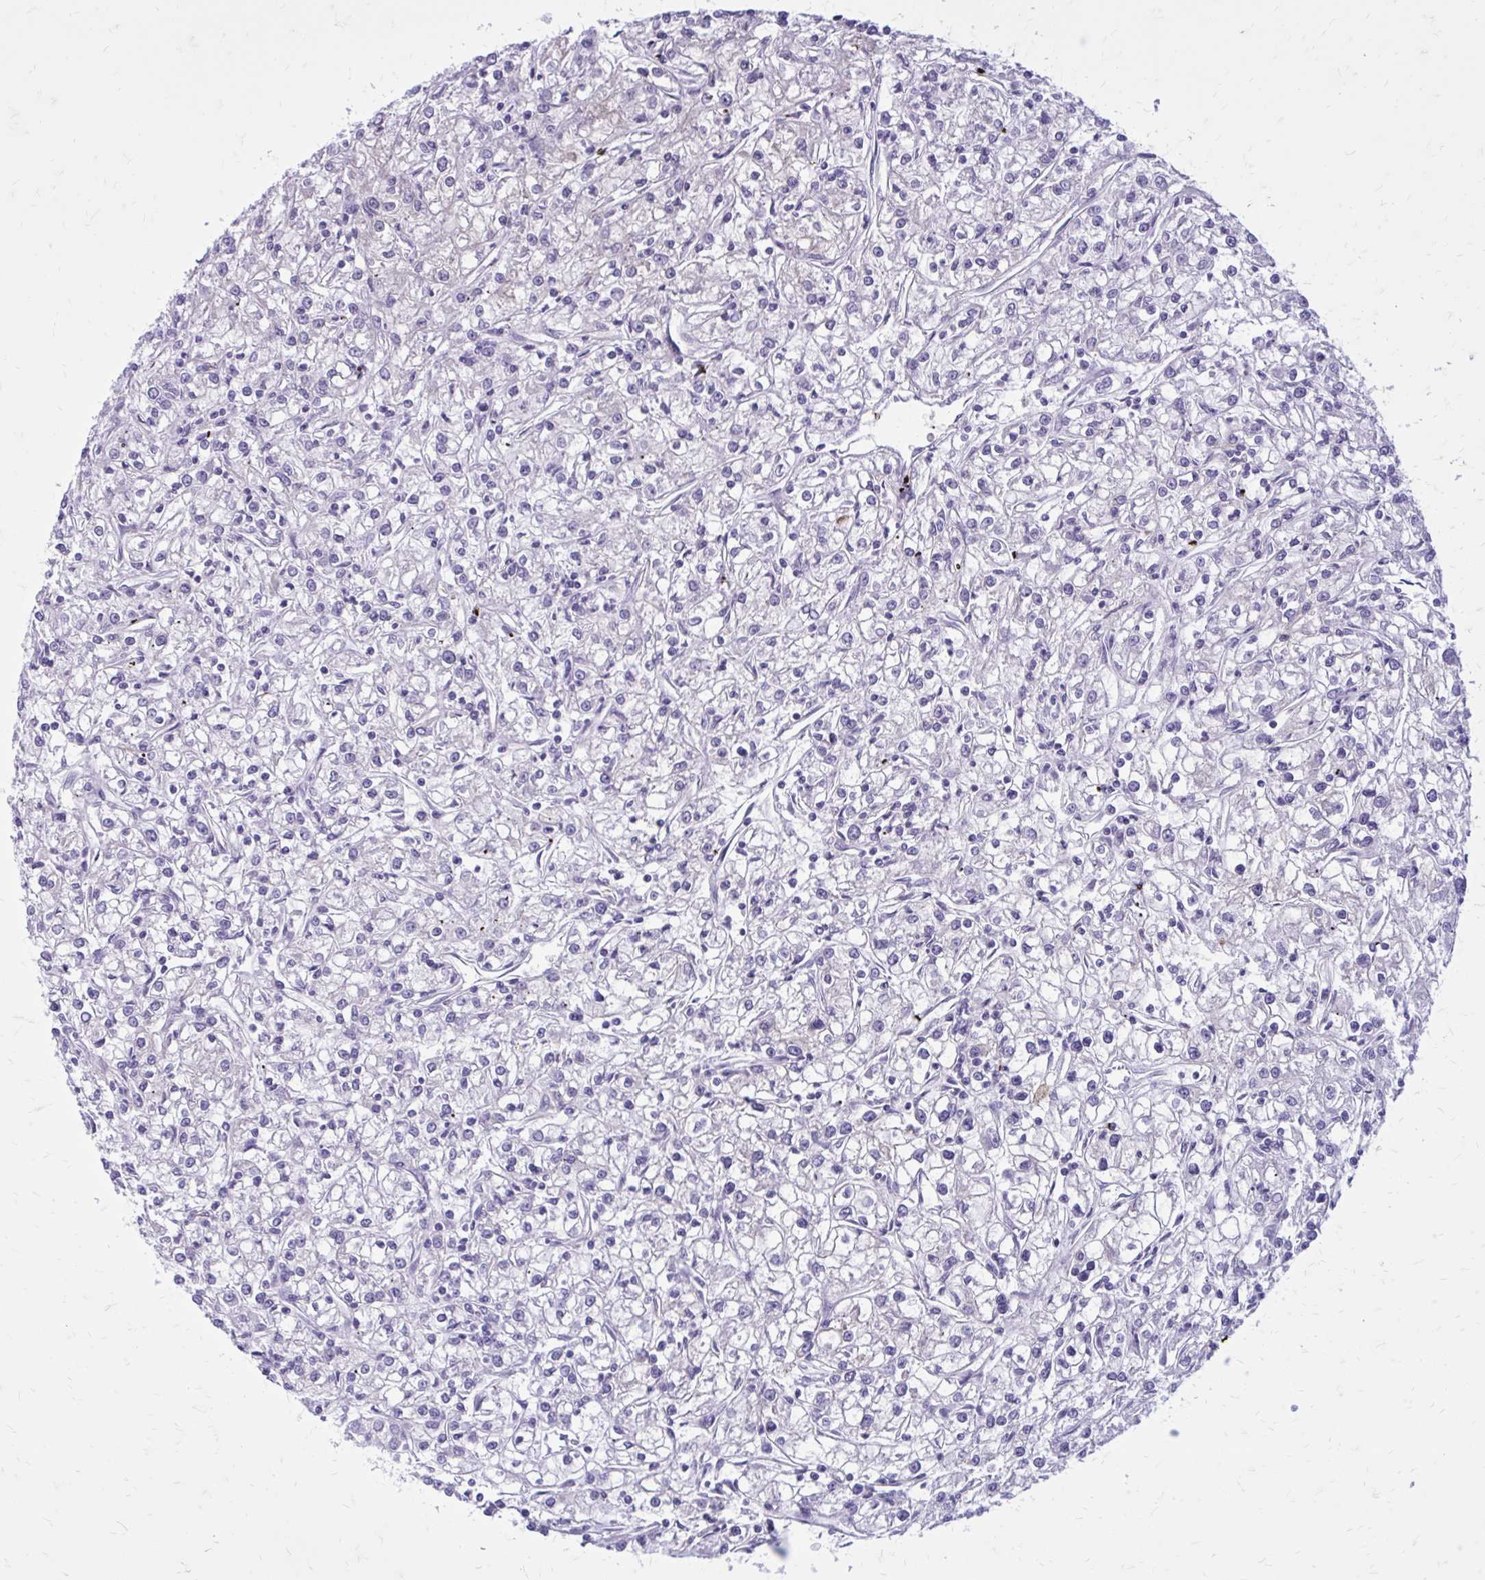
{"staining": {"intensity": "negative", "quantity": "none", "location": "none"}, "tissue": "renal cancer", "cell_type": "Tumor cells", "image_type": "cancer", "snomed": [{"axis": "morphology", "description": "Adenocarcinoma, NOS"}, {"axis": "topography", "description": "Kidney"}], "caption": "Immunohistochemistry (IHC) photomicrograph of human adenocarcinoma (renal) stained for a protein (brown), which reveals no positivity in tumor cells.", "gene": "BEND5", "patient": {"sex": "female", "age": 59}}